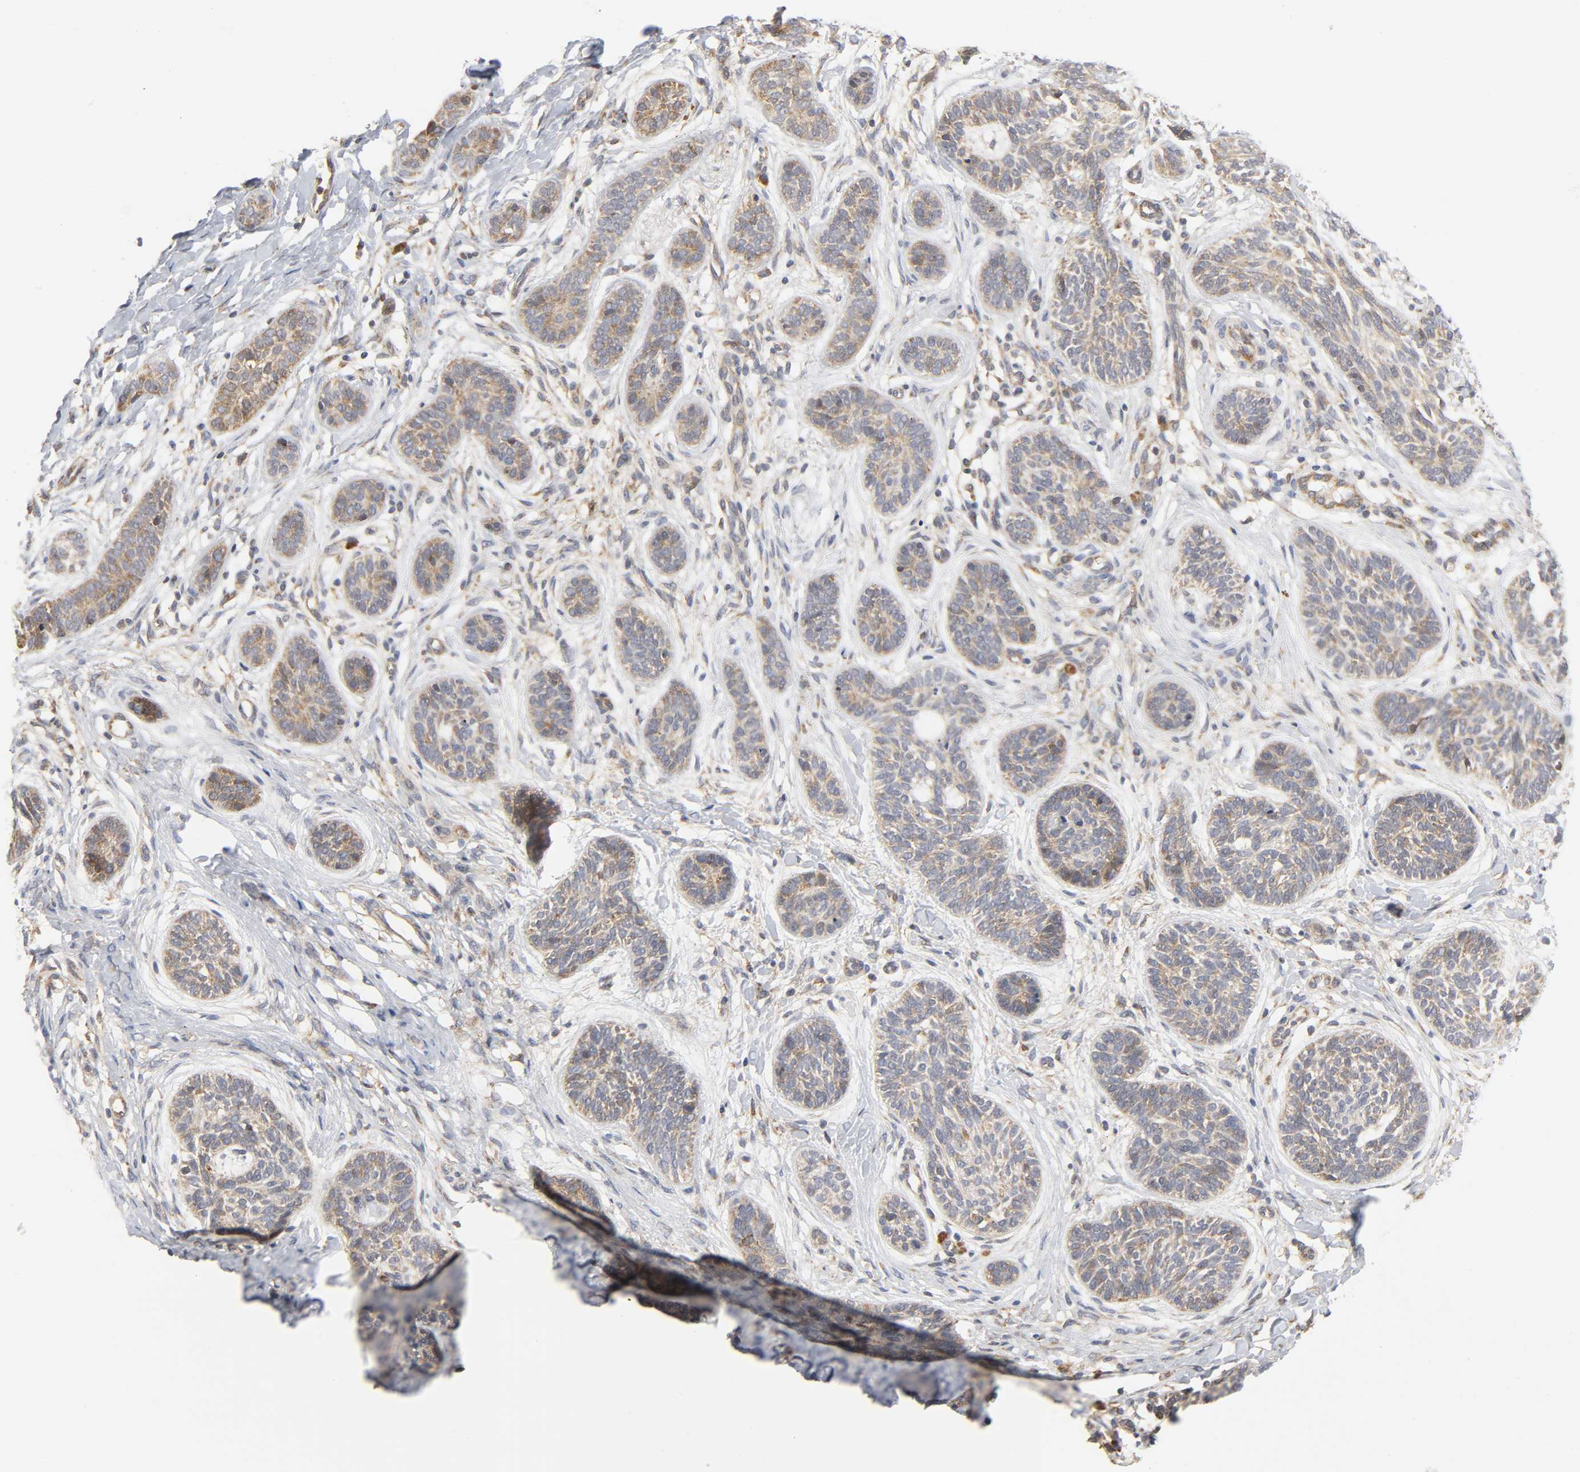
{"staining": {"intensity": "moderate", "quantity": ">75%", "location": "cytoplasmic/membranous"}, "tissue": "skin cancer", "cell_type": "Tumor cells", "image_type": "cancer", "snomed": [{"axis": "morphology", "description": "Normal tissue, NOS"}, {"axis": "morphology", "description": "Basal cell carcinoma"}, {"axis": "topography", "description": "Skin"}], "caption": "The photomicrograph reveals staining of skin basal cell carcinoma, revealing moderate cytoplasmic/membranous protein staining (brown color) within tumor cells. The staining was performed using DAB, with brown indicating positive protein expression. Nuclei are stained blue with hematoxylin.", "gene": "BAX", "patient": {"sex": "male", "age": 63}}